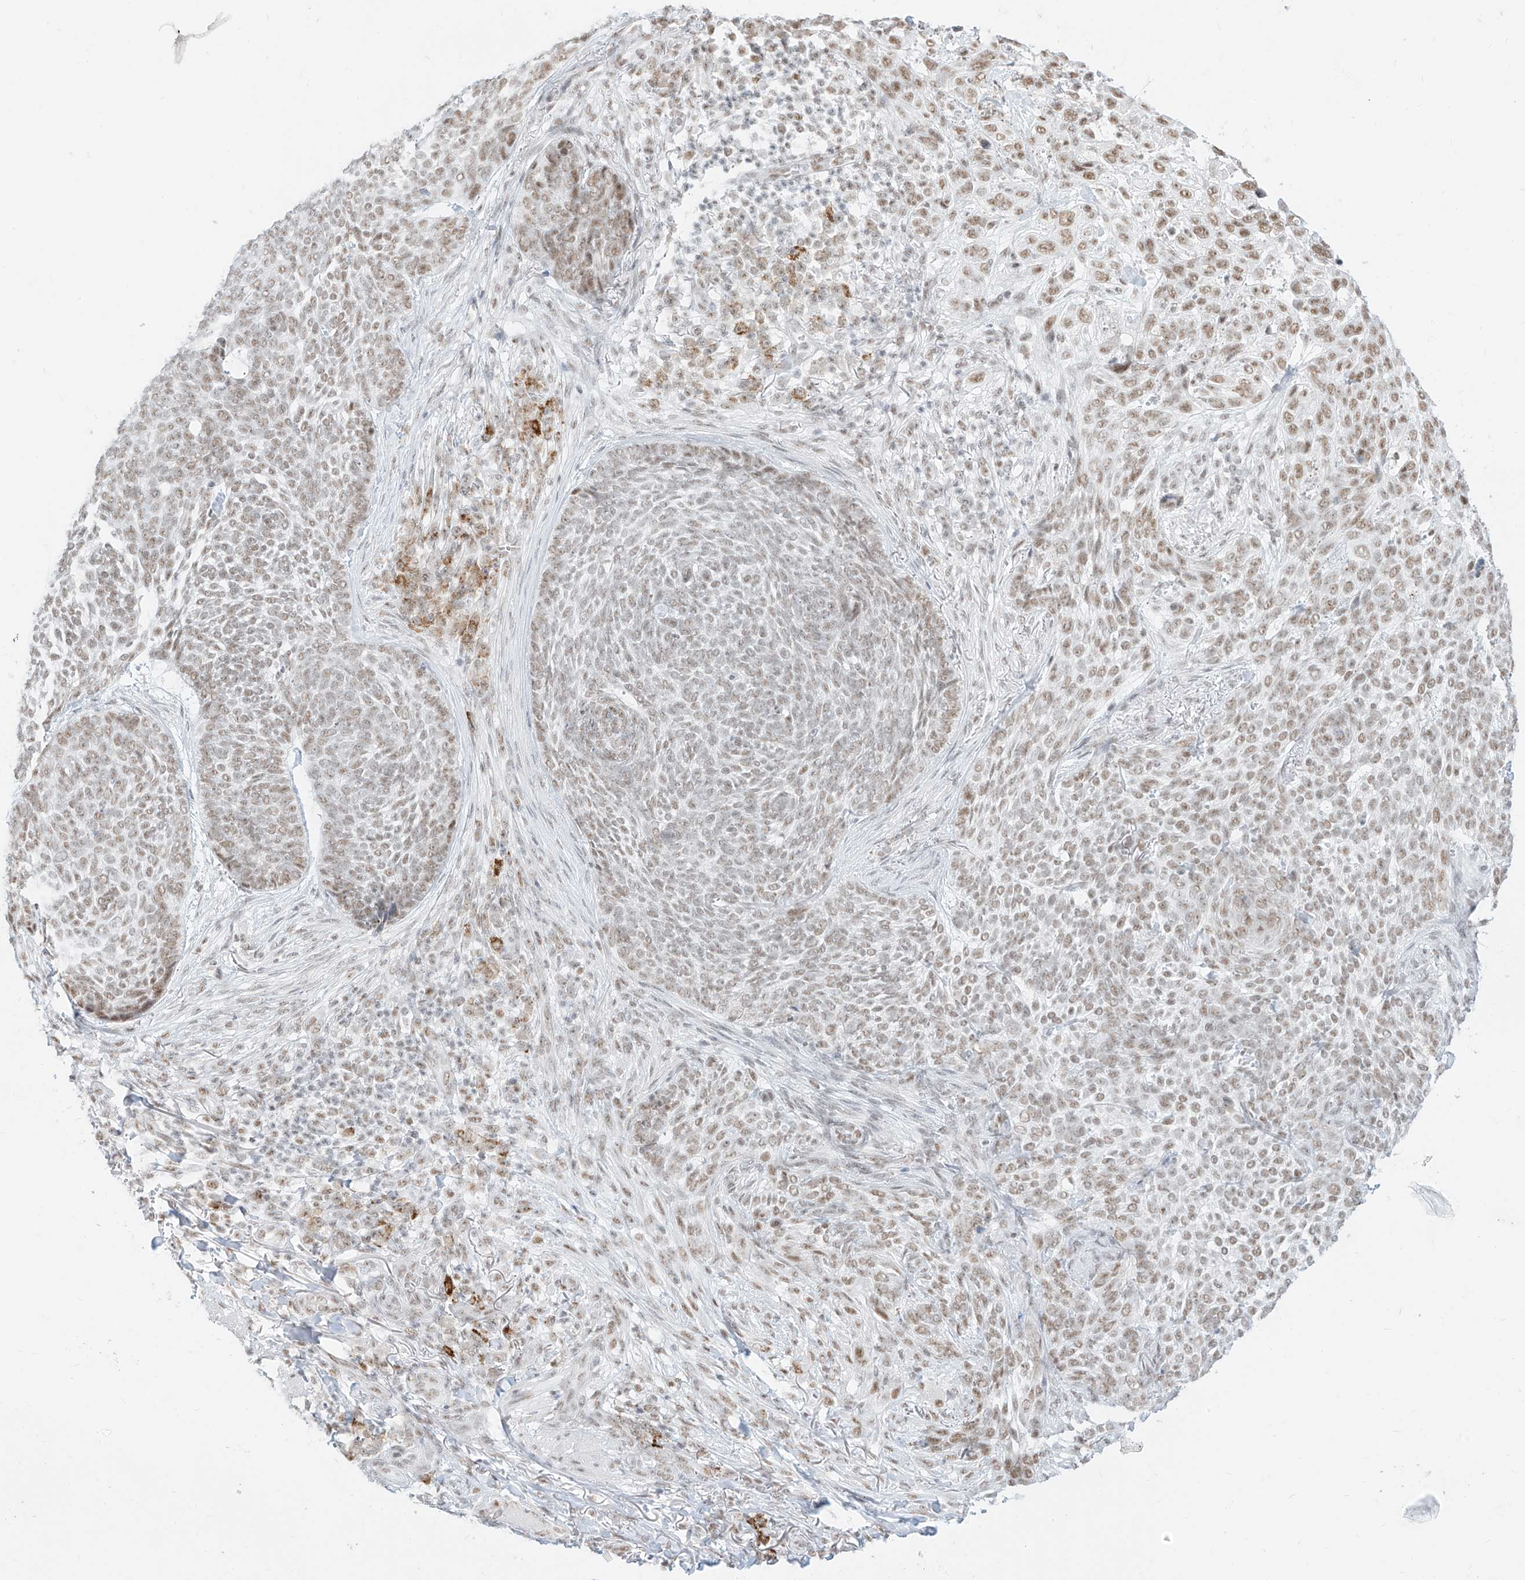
{"staining": {"intensity": "moderate", "quantity": "25%-75%", "location": "nuclear"}, "tissue": "skin cancer", "cell_type": "Tumor cells", "image_type": "cancer", "snomed": [{"axis": "morphology", "description": "Basal cell carcinoma"}, {"axis": "topography", "description": "Skin"}], "caption": "Skin cancer (basal cell carcinoma) stained with immunohistochemistry displays moderate nuclear expression in approximately 25%-75% of tumor cells. (Stains: DAB (3,3'-diaminobenzidine) in brown, nuclei in blue, Microscopy: brightfield microscopy at high magnification).", "gene": "SUPT5H", "patient": {"sex": "female", "age": 64}}